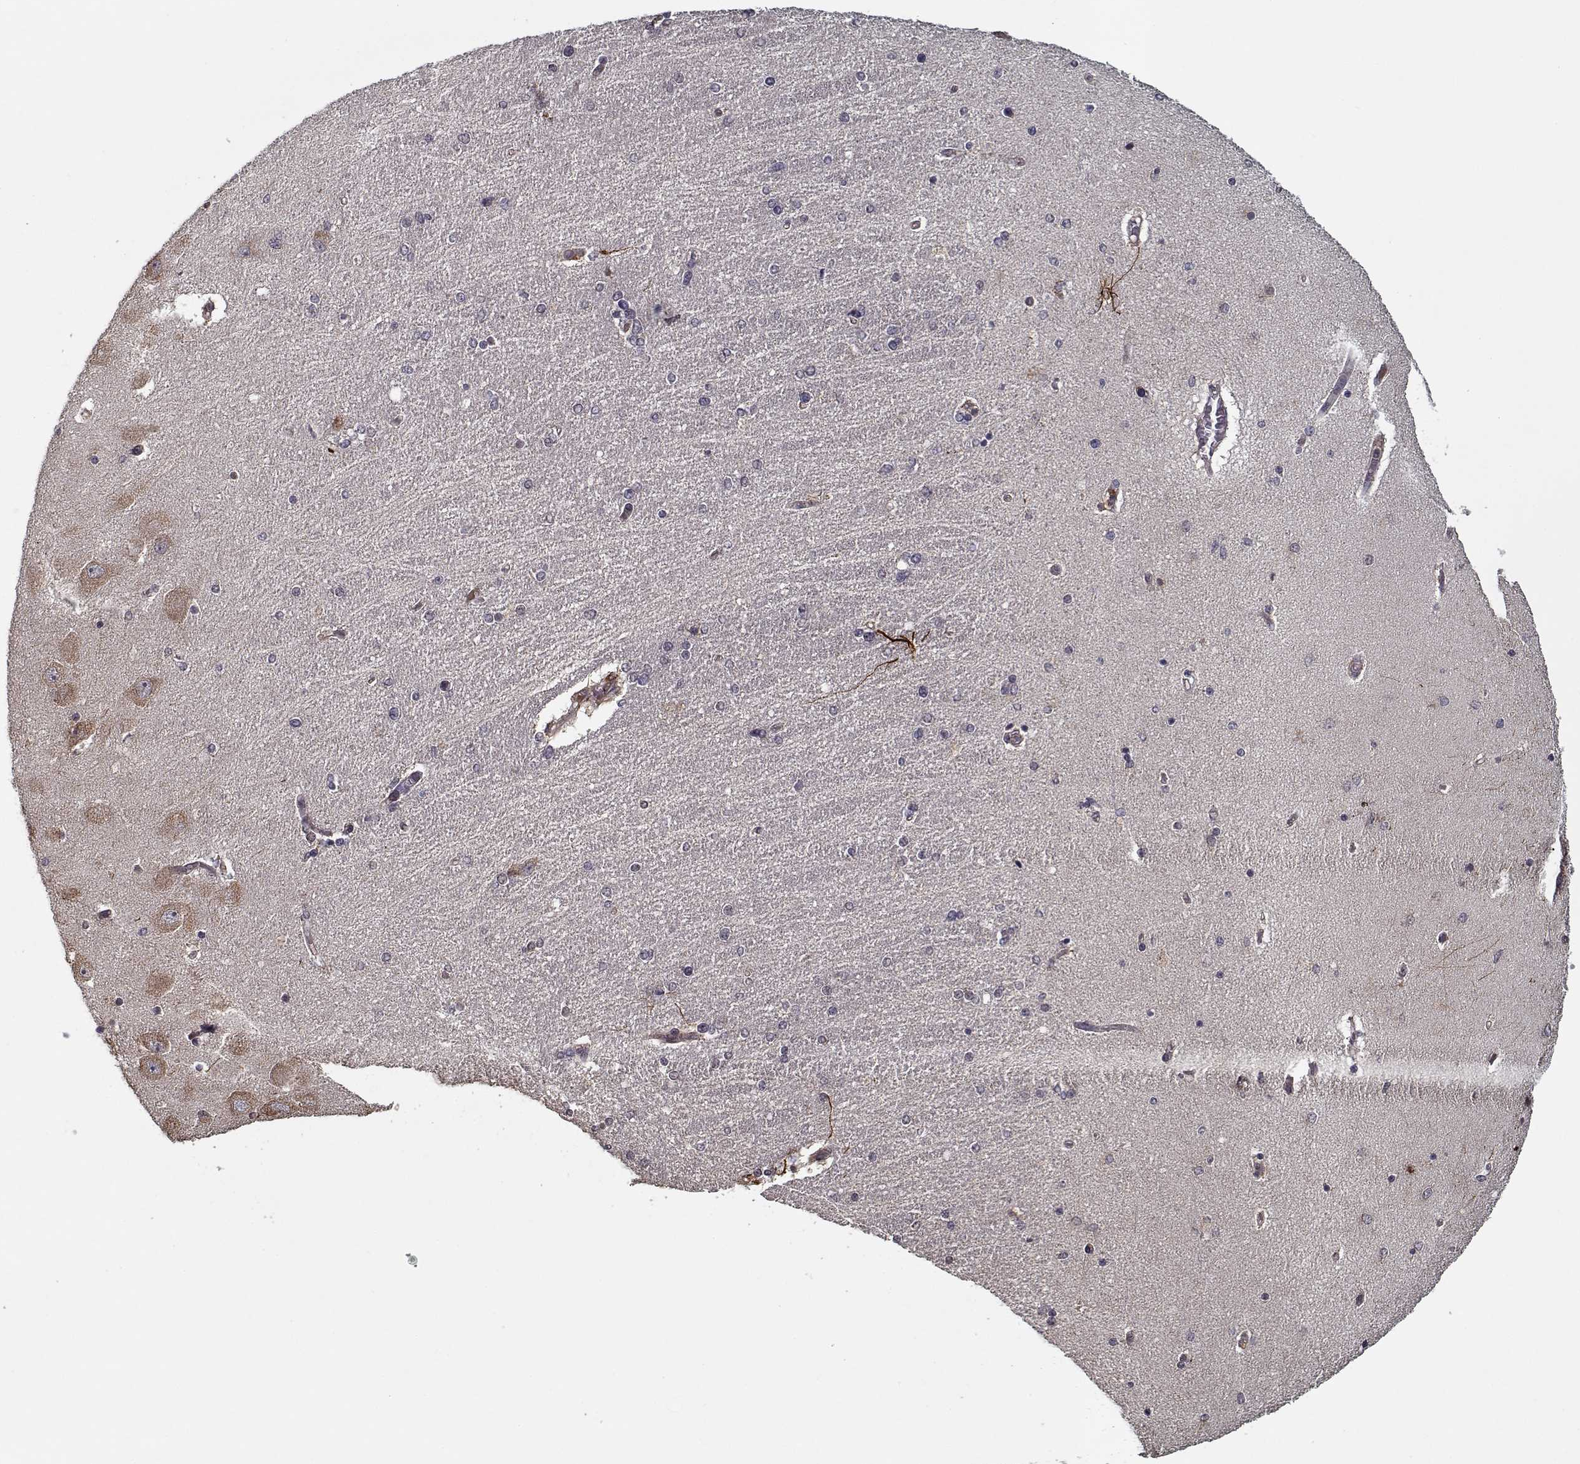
{"staining": {"intensity": "negative", "quantity": "none", "location": "none"}, "tissue": "hippocampus", "cell_type": "Glial cells", "image_type": "normal", "snomed": [{"axis": "morphology", "description": "Normal tissue, NOS"}, {"axis": "topography", "description": "Hippocampus"}], "caption": "This is a histopathology image of IHC staining of normal hippocampus, which shows no staining in glial cells.", "gene": "NLK", "patient": {"sex": "female", "age": 54}}